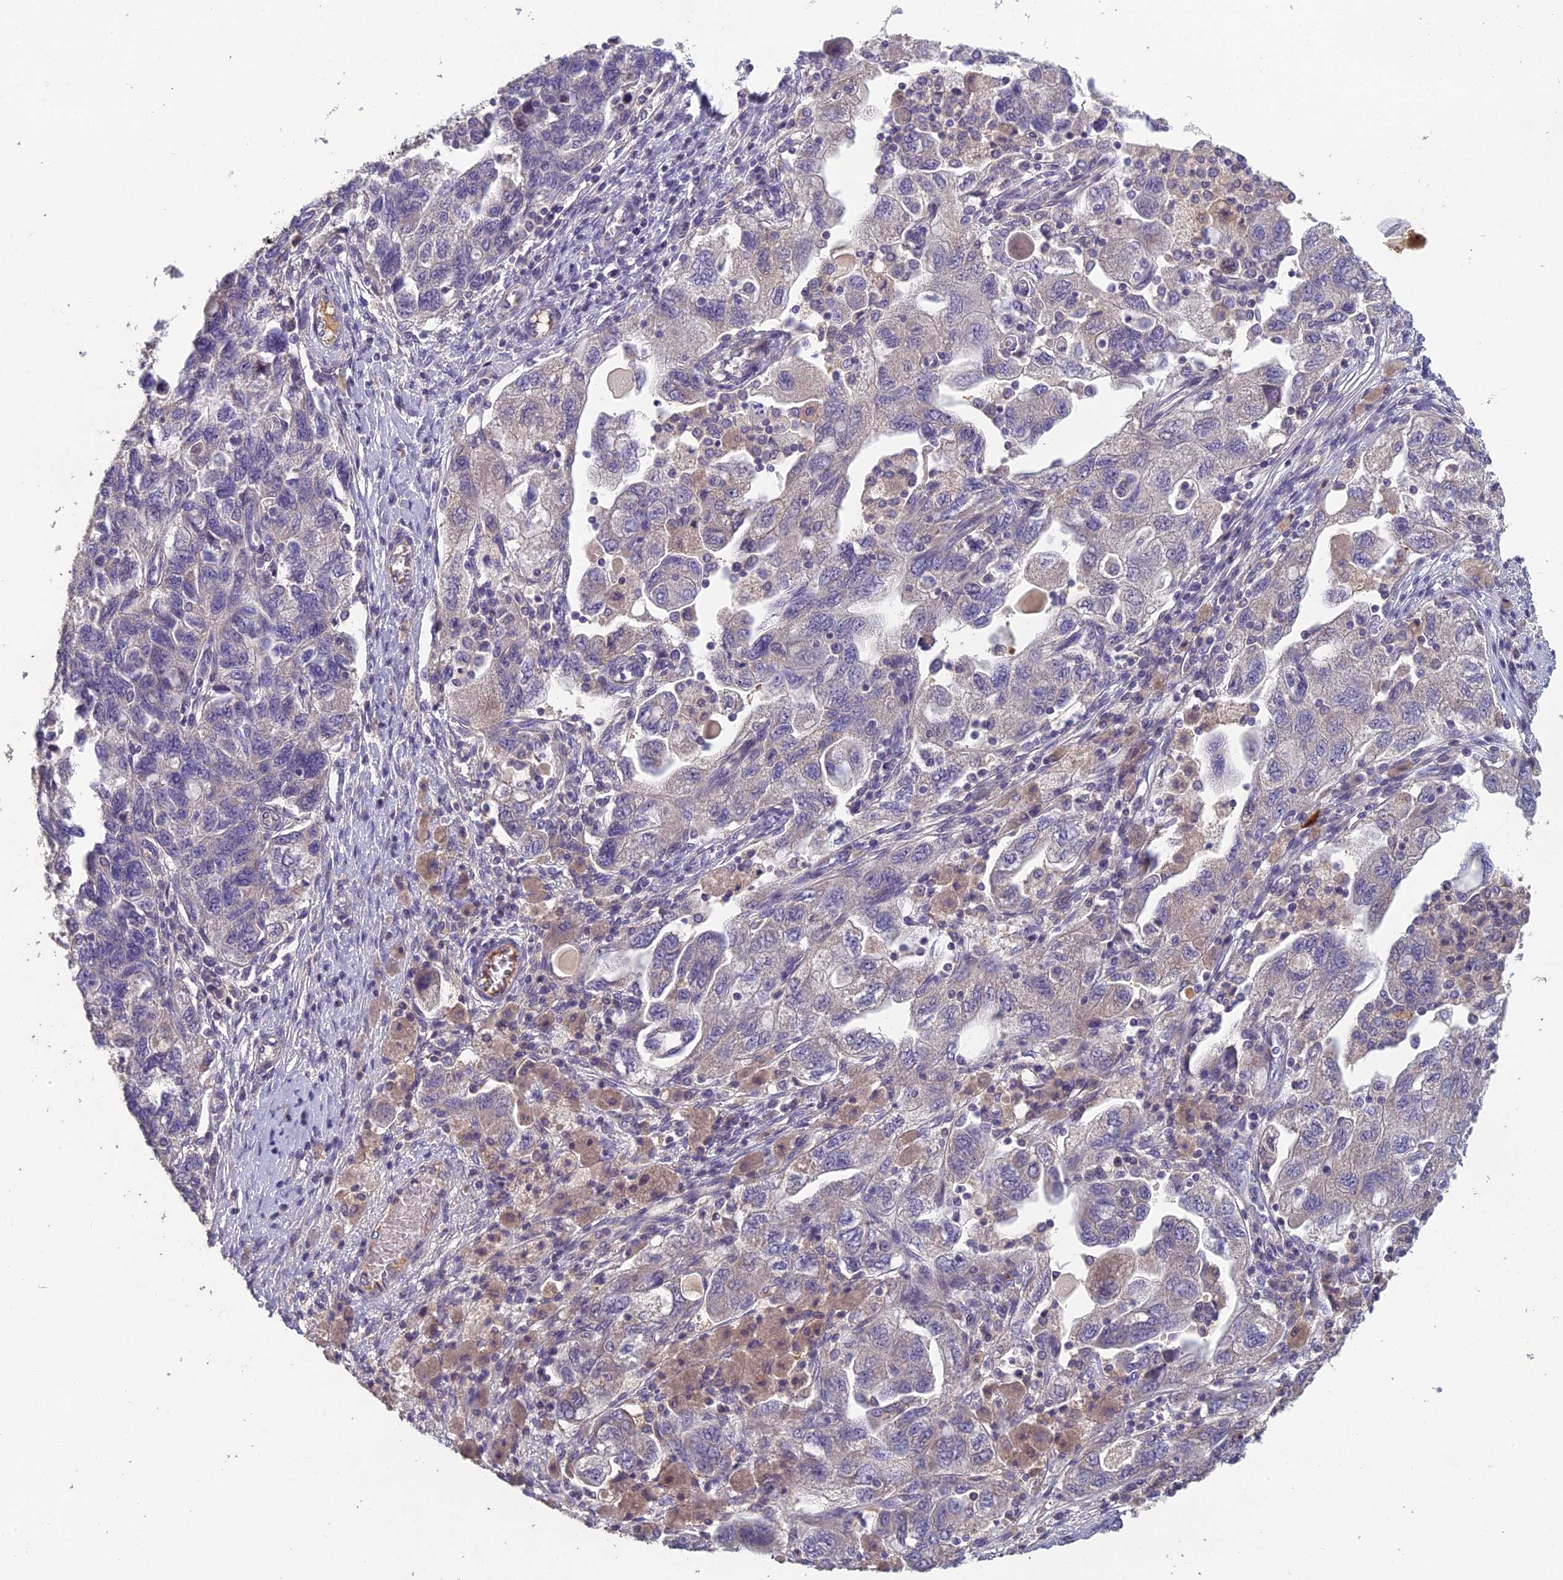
{"staining": {"intensity": "negative", "quantity": "none", "location": "none"}, "tissue": "ovarian cancer", "cell_type": "Tumor cells", "image_type": "cancer", "snomed": [{"axis": "morphology", "description": "Carcinoma, NOS"}, {"axis": "morphology", "description": "Cystadenocarcinoma, serous, NOS"}, {"axis": "topography", "description": "Ovary"}], "caption": "The photomicrograph shows no staining of tumor cells in ovarian carcinoma. (IHC, brightfield microscopy, high magnification).", "gene": "CEACAM16", "patient": {"sex": "female", "age": 69}}